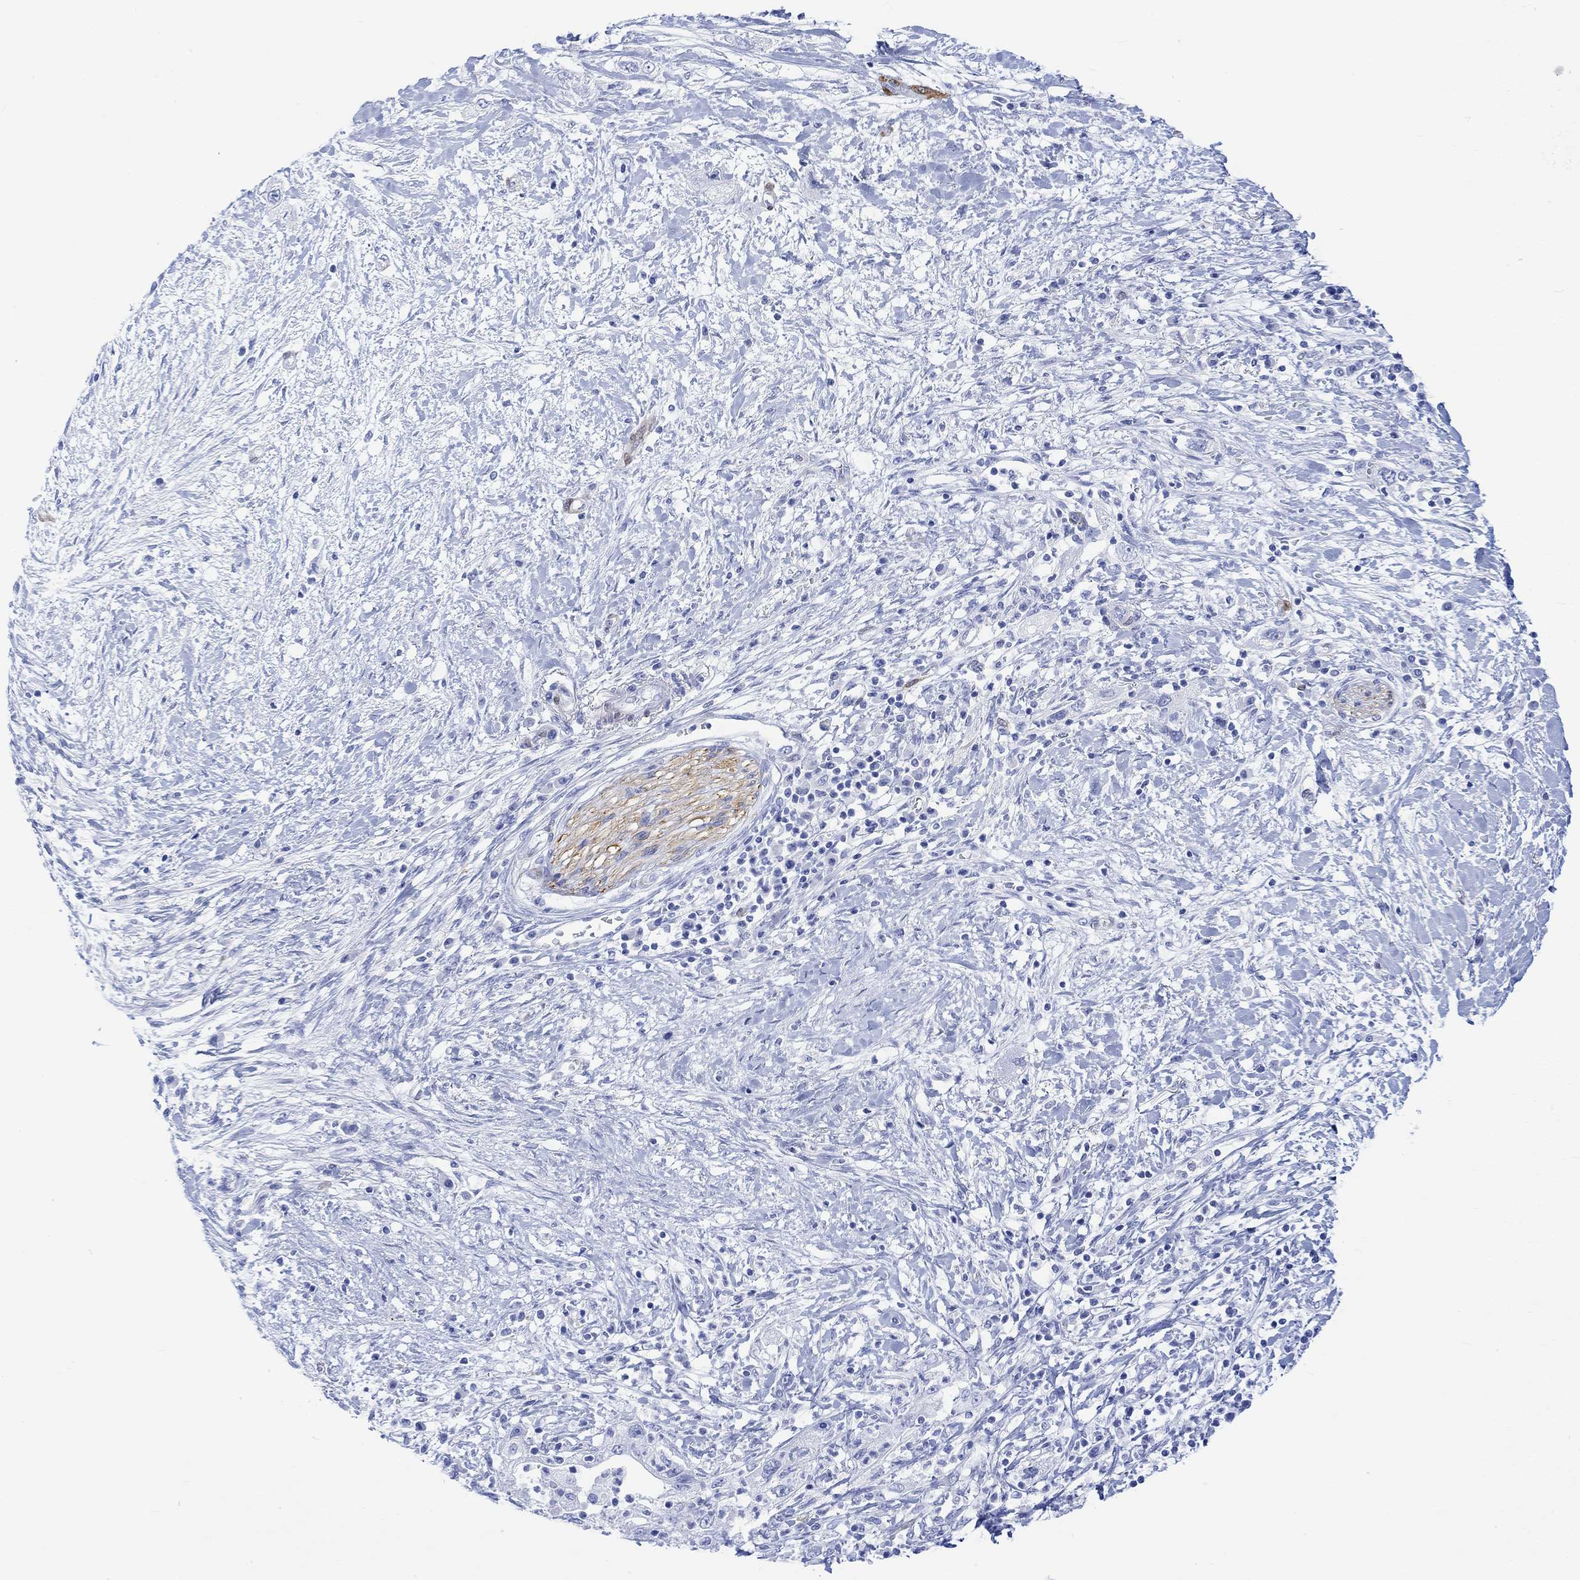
{"staining": {"intensity": "negative", "quantity": "none", "location": "none"}, "tissue": "pancreatic cancer", "cell_type": "Tumor cells", "image_type": "cancer", "snomed": [{"axis": "morphology", "description": "Adenocarcinoma, NOS"}, {"axis": "topography", "description": "Pancreas"}], "caption": "A histopathology image of human adenocarcinoma (pancreatic) is negative for staining in tumor cells.", "gene": "TPPP3", "patient": {"sex": "female", "age": 73}}